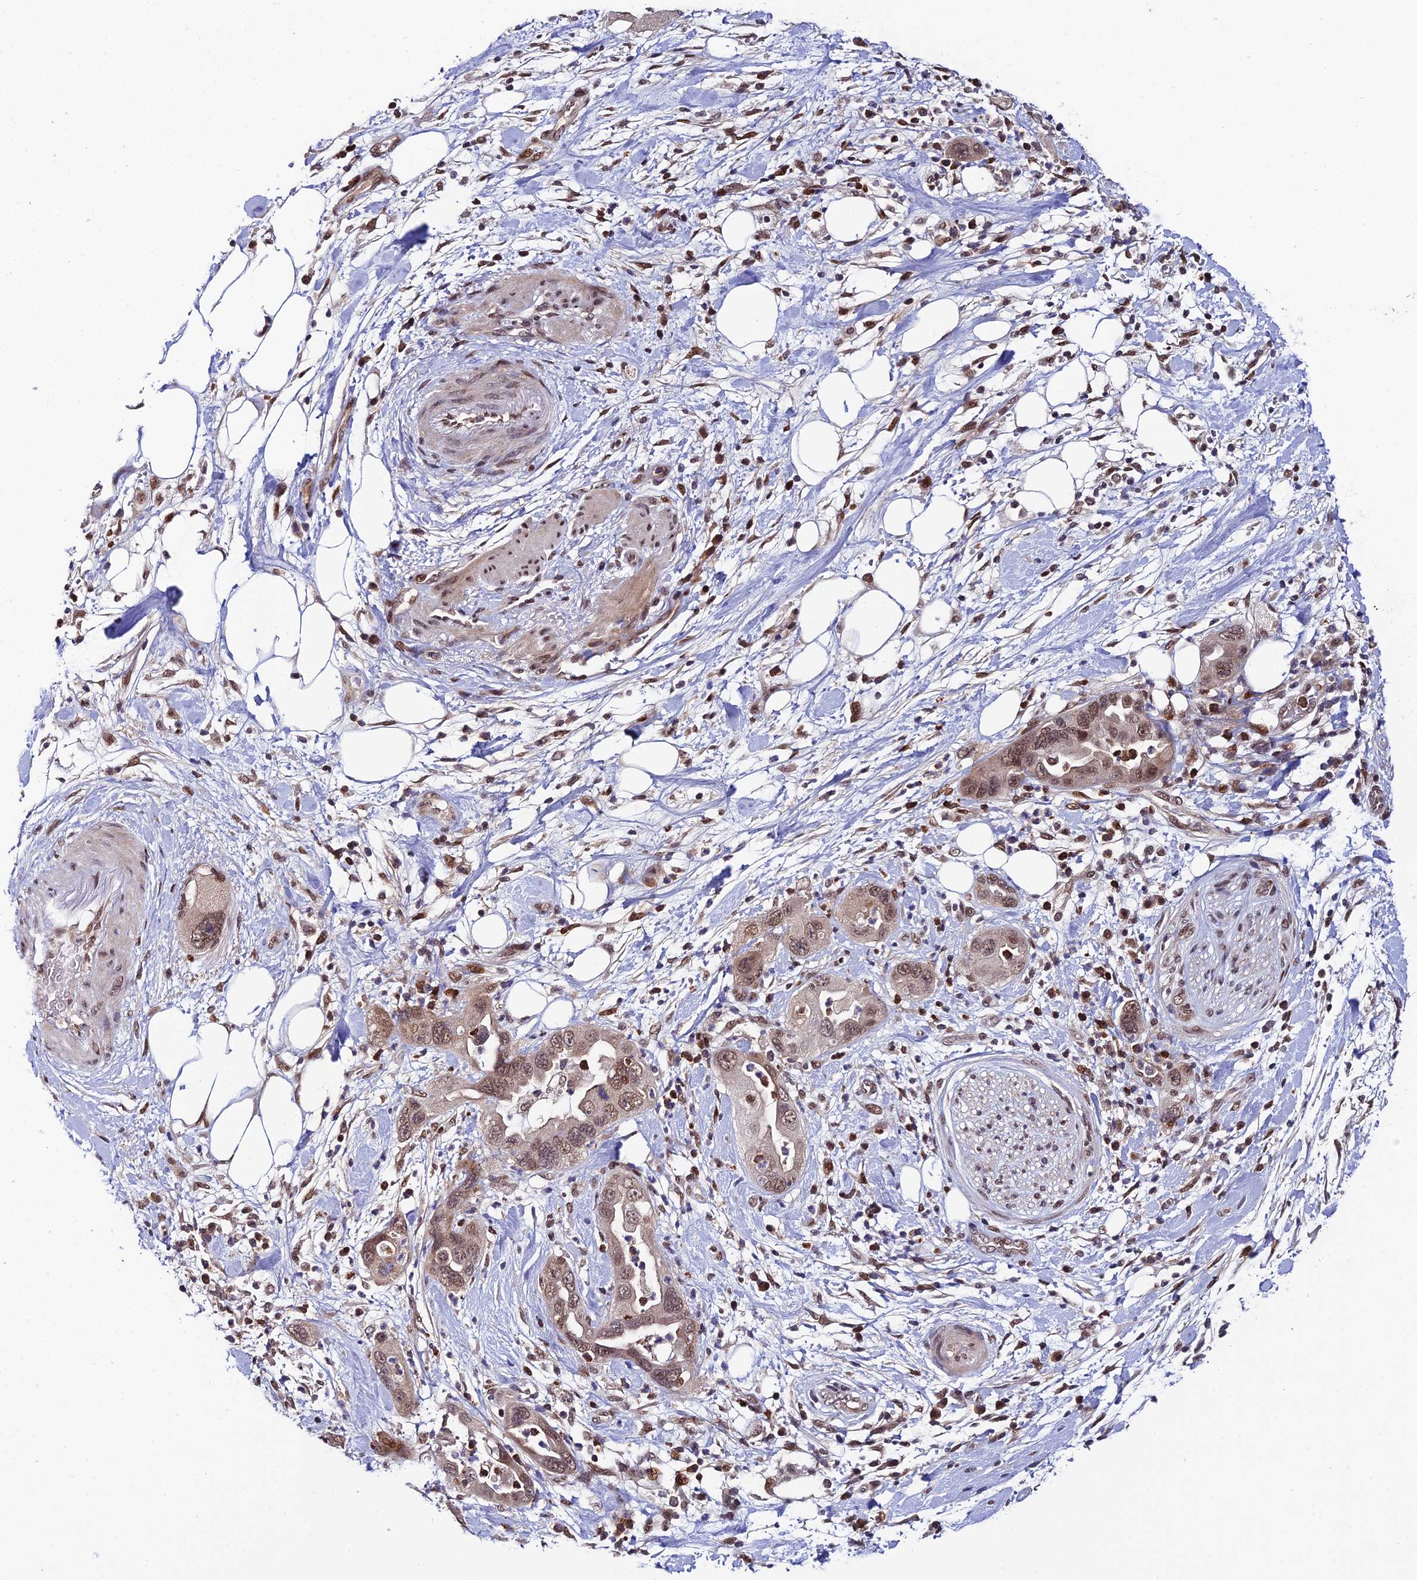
{"staining": {"intensity": "moderate", "quantity": ">75%", "location": "nuclear"}, "tissue": "pancreatic cancer", "cell_type": "Tumor cells", "image_type": "cancer", "snomed": [{"axis": "morphology", "description": "Adenocarcinoma, NOS"}, {"axis": "topography", "description": "Pancreas"}], "caption": "Pancreatic cancer (adenocarcinoma) stained with a brown dye reveals moderate nuclear positive positivity in approximately >75% of tumor cells.", "gene": "SYT15", "patient": {"sex": "female", "age": 71}}